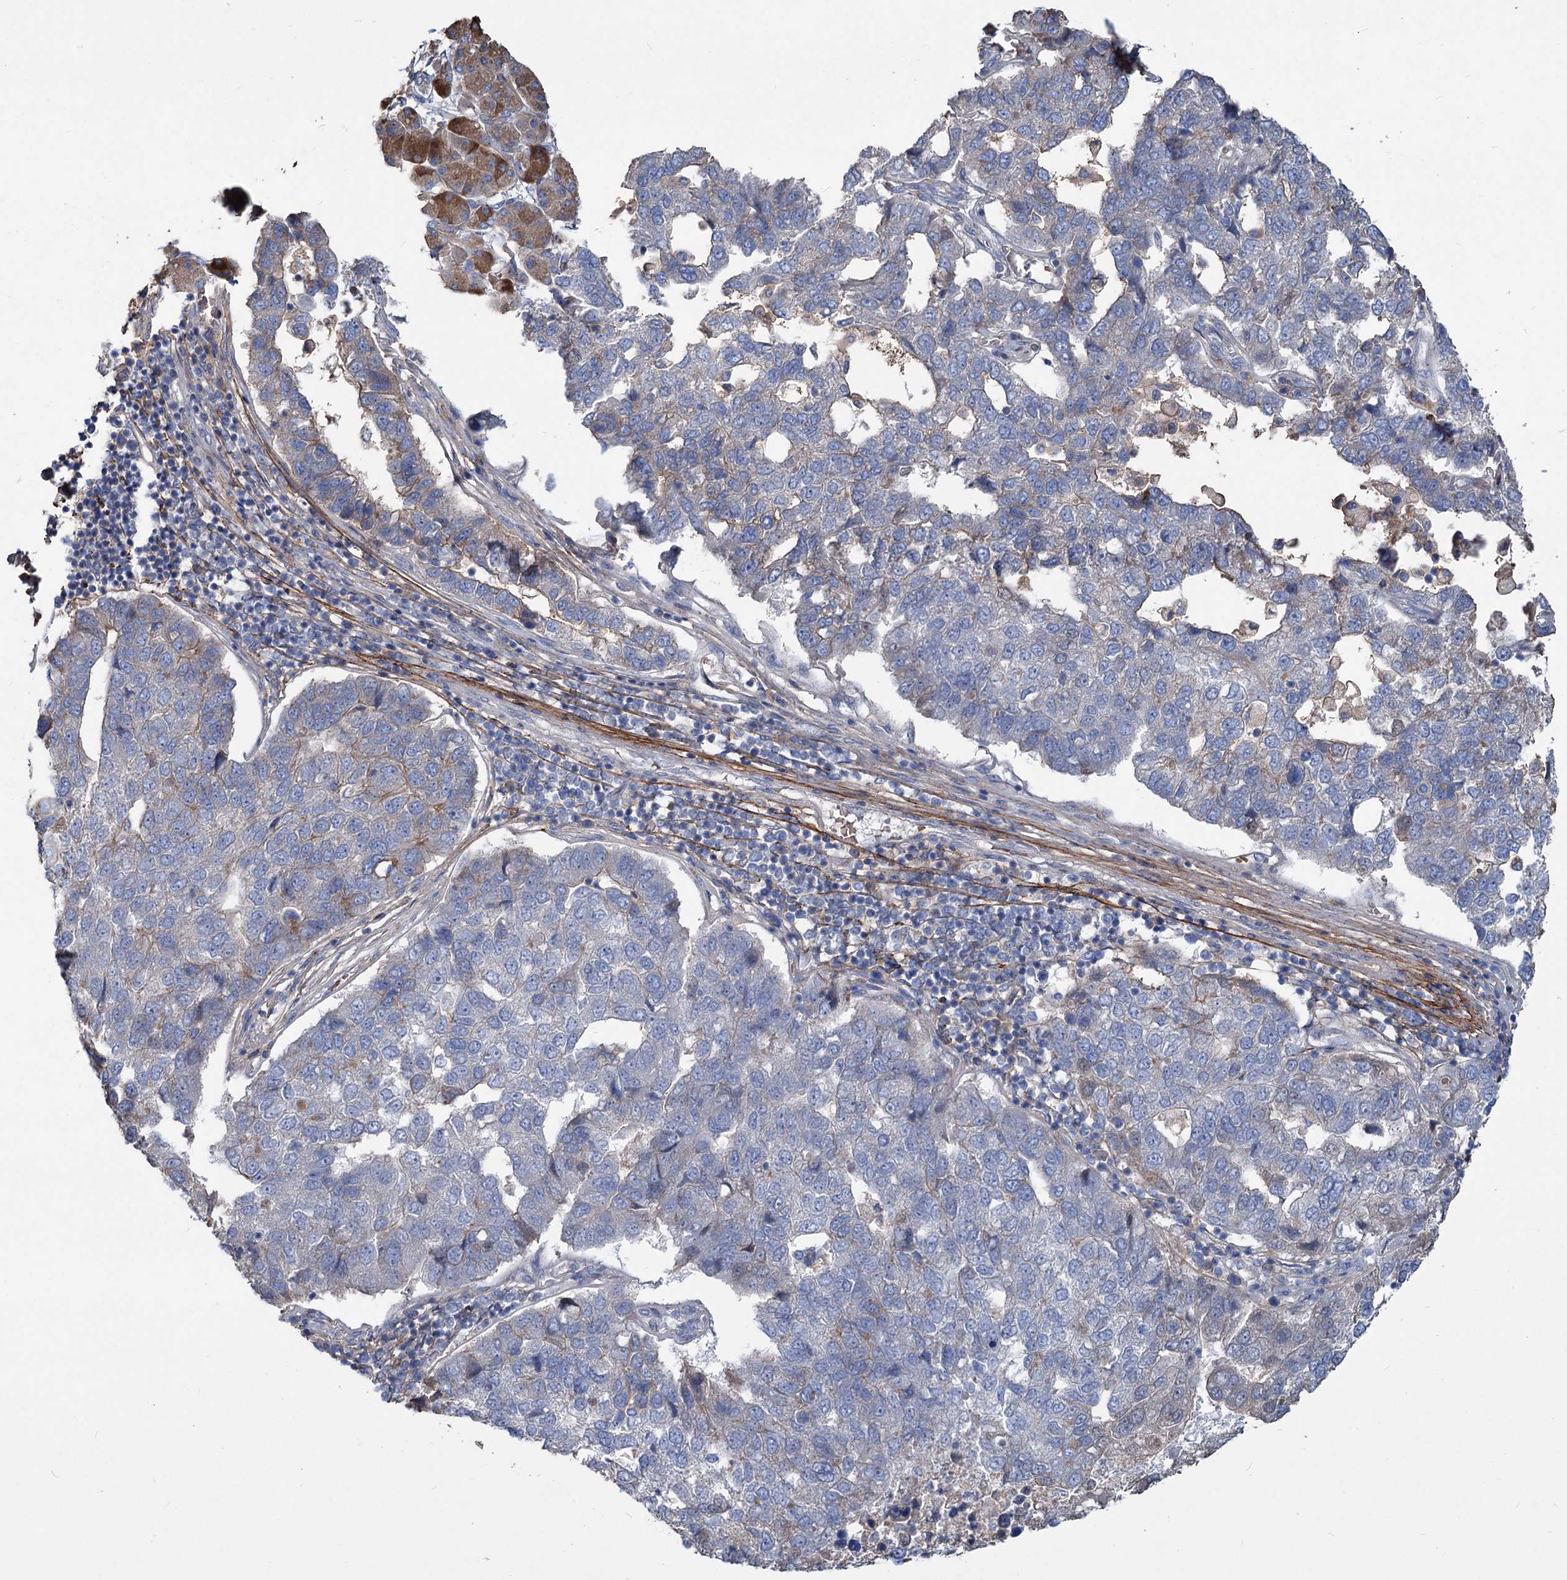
{"staining": {"intensity": "negative", "quantity": "none", "location": "none"}, "tissue": "pancreatic cancer", "cell_type": "Tumor cells", "image_type": "cancer", "snomed": [{"axis": "morphology", "description": "Adenocarcinoma, NOS"}, {"axis": "topography", "description": "Pancreas"}], "caption": "Pancreatic cancer (adenocarcinoma) stained for a protein using IHC exhibits no staining tumor cells.", "gene": "URAD", "patient": {"sex": "female", "age": 61}}